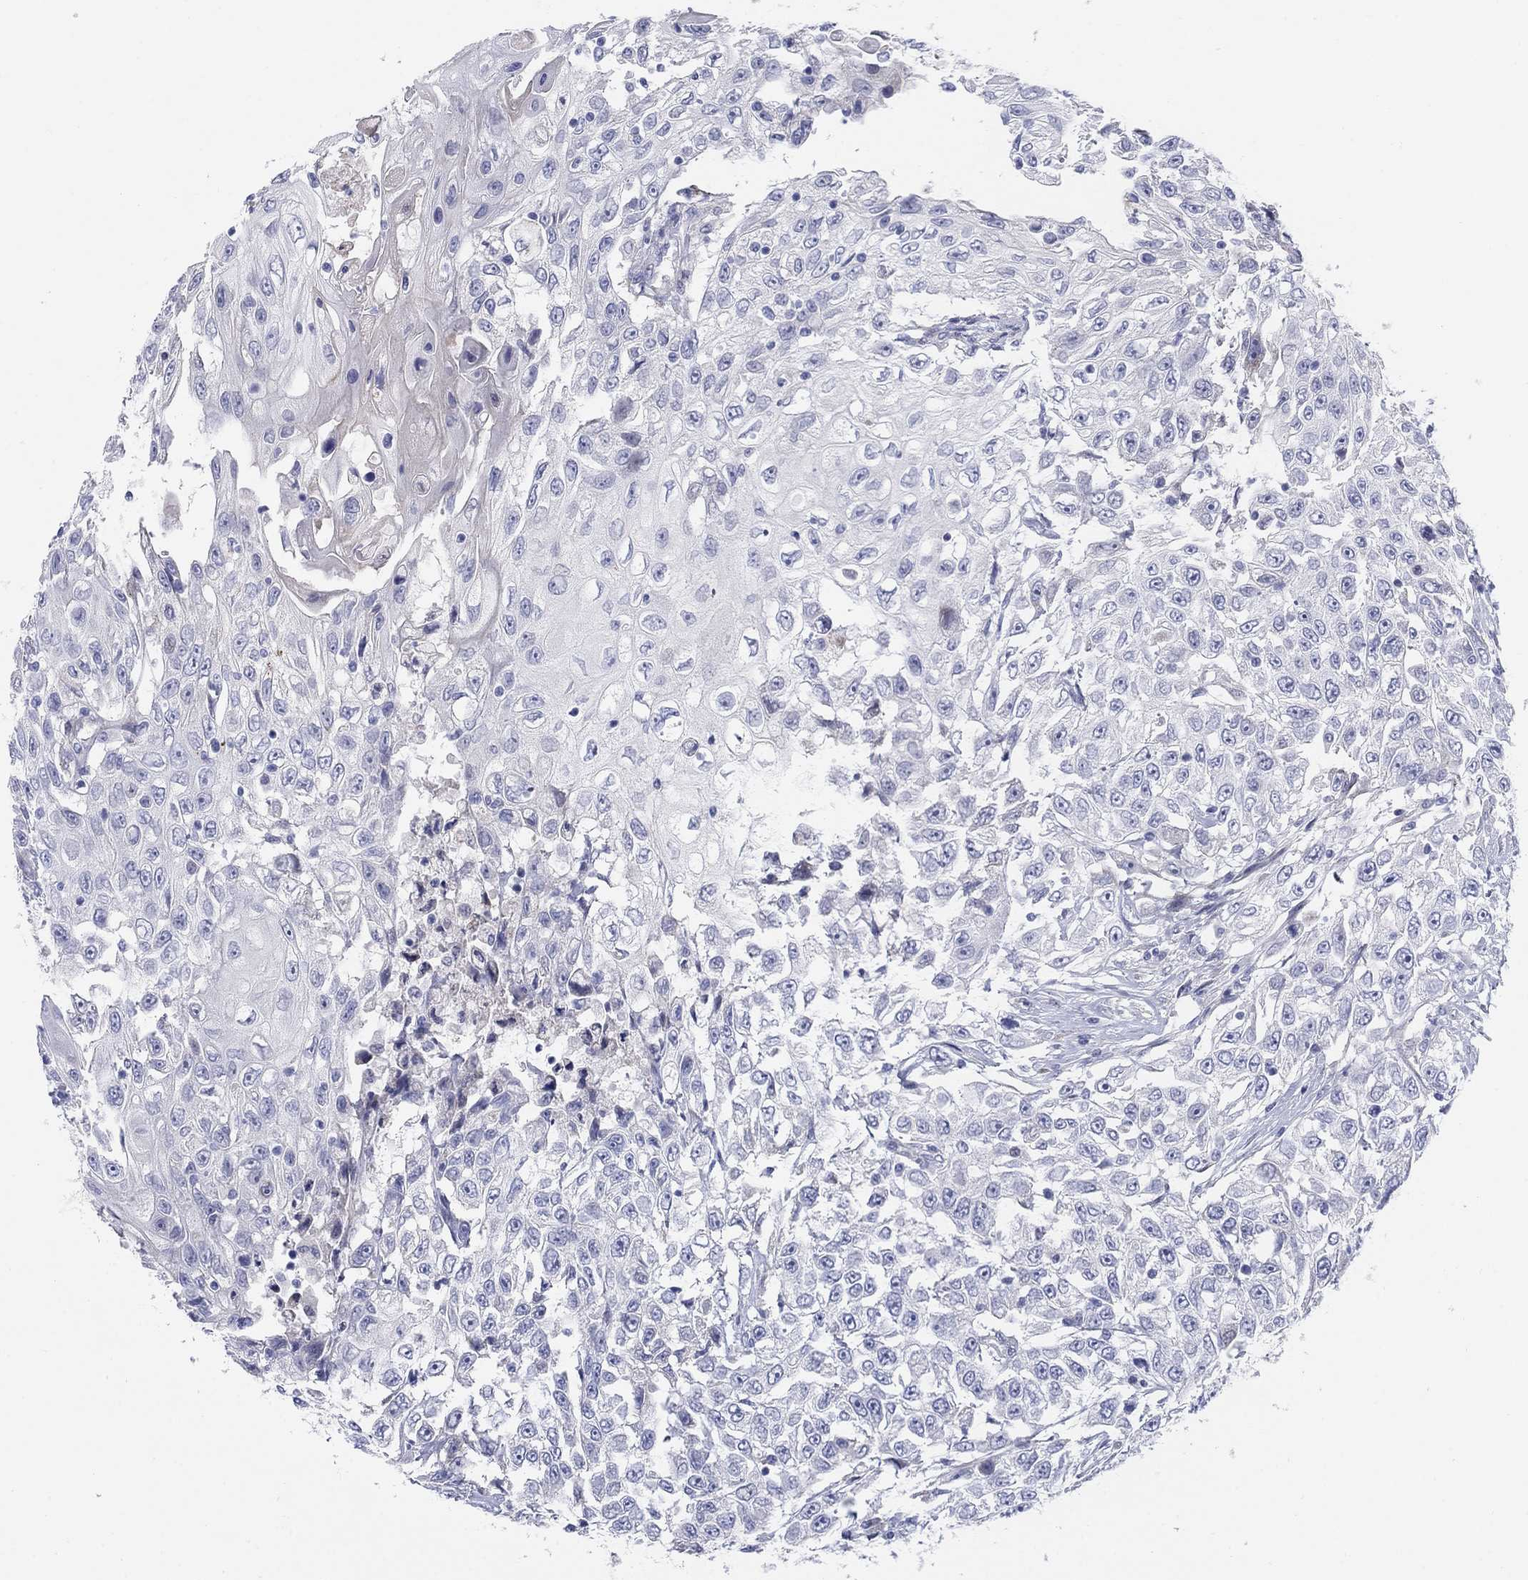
{"staining": {"intensity": "negative", "quantity": "none", "location": "none"}, "tissue": "urothelial cancer", "cell_type": "Tumor cells", "image_type": "cancer", "snomed": [{"axis": "morphology", "description": "Urothelial carcinoma, High grade"}, {"axis": "topography", "description": "Urinary bladder"}], "caption": "Protein analysis of high-grade urothelial carcinoma exhibits no significant staining in tumor cells.", "gene": "HEATR4", "patient": {"sex": "female", "age": 56}}